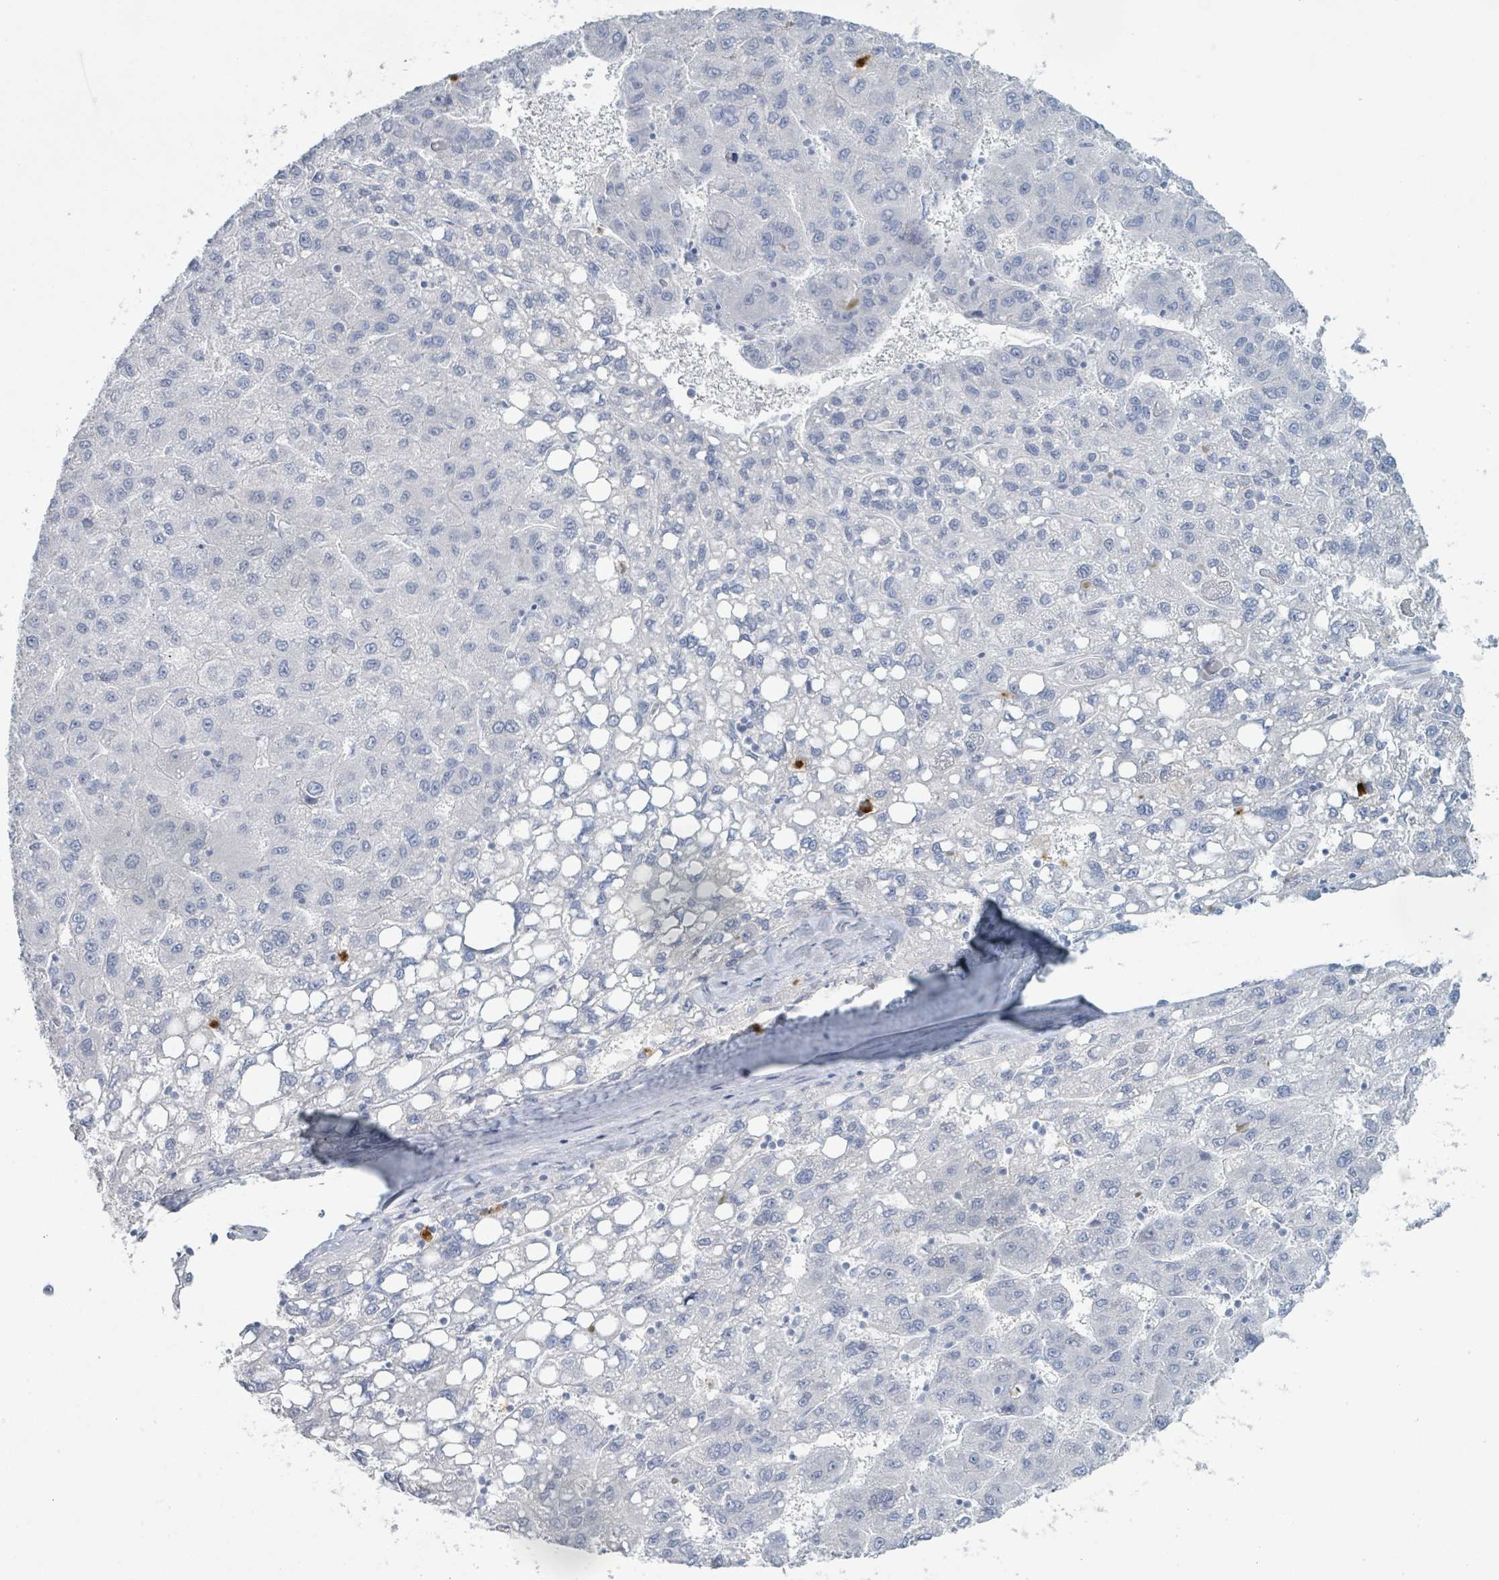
{"staining": {"intensity": "negative", "quantity": "none", "location": "none"}, "tissue": "liver cancer", "cell_type": "Tumor cells", "image_type": "cancer", "snomed": [{"axis": "morphology", "description": "Carcinoma, Hepatocellular, NOS"}, {"axis": "topography", "description": "Liver"}], "caption": "Liver cancer (hepatocellular carcinoma) was stained to show a protein in brown. There is no significant expression in tumor cells.", "gene": "DEFA4", "patient": {"sex": "female", "age": 82}}